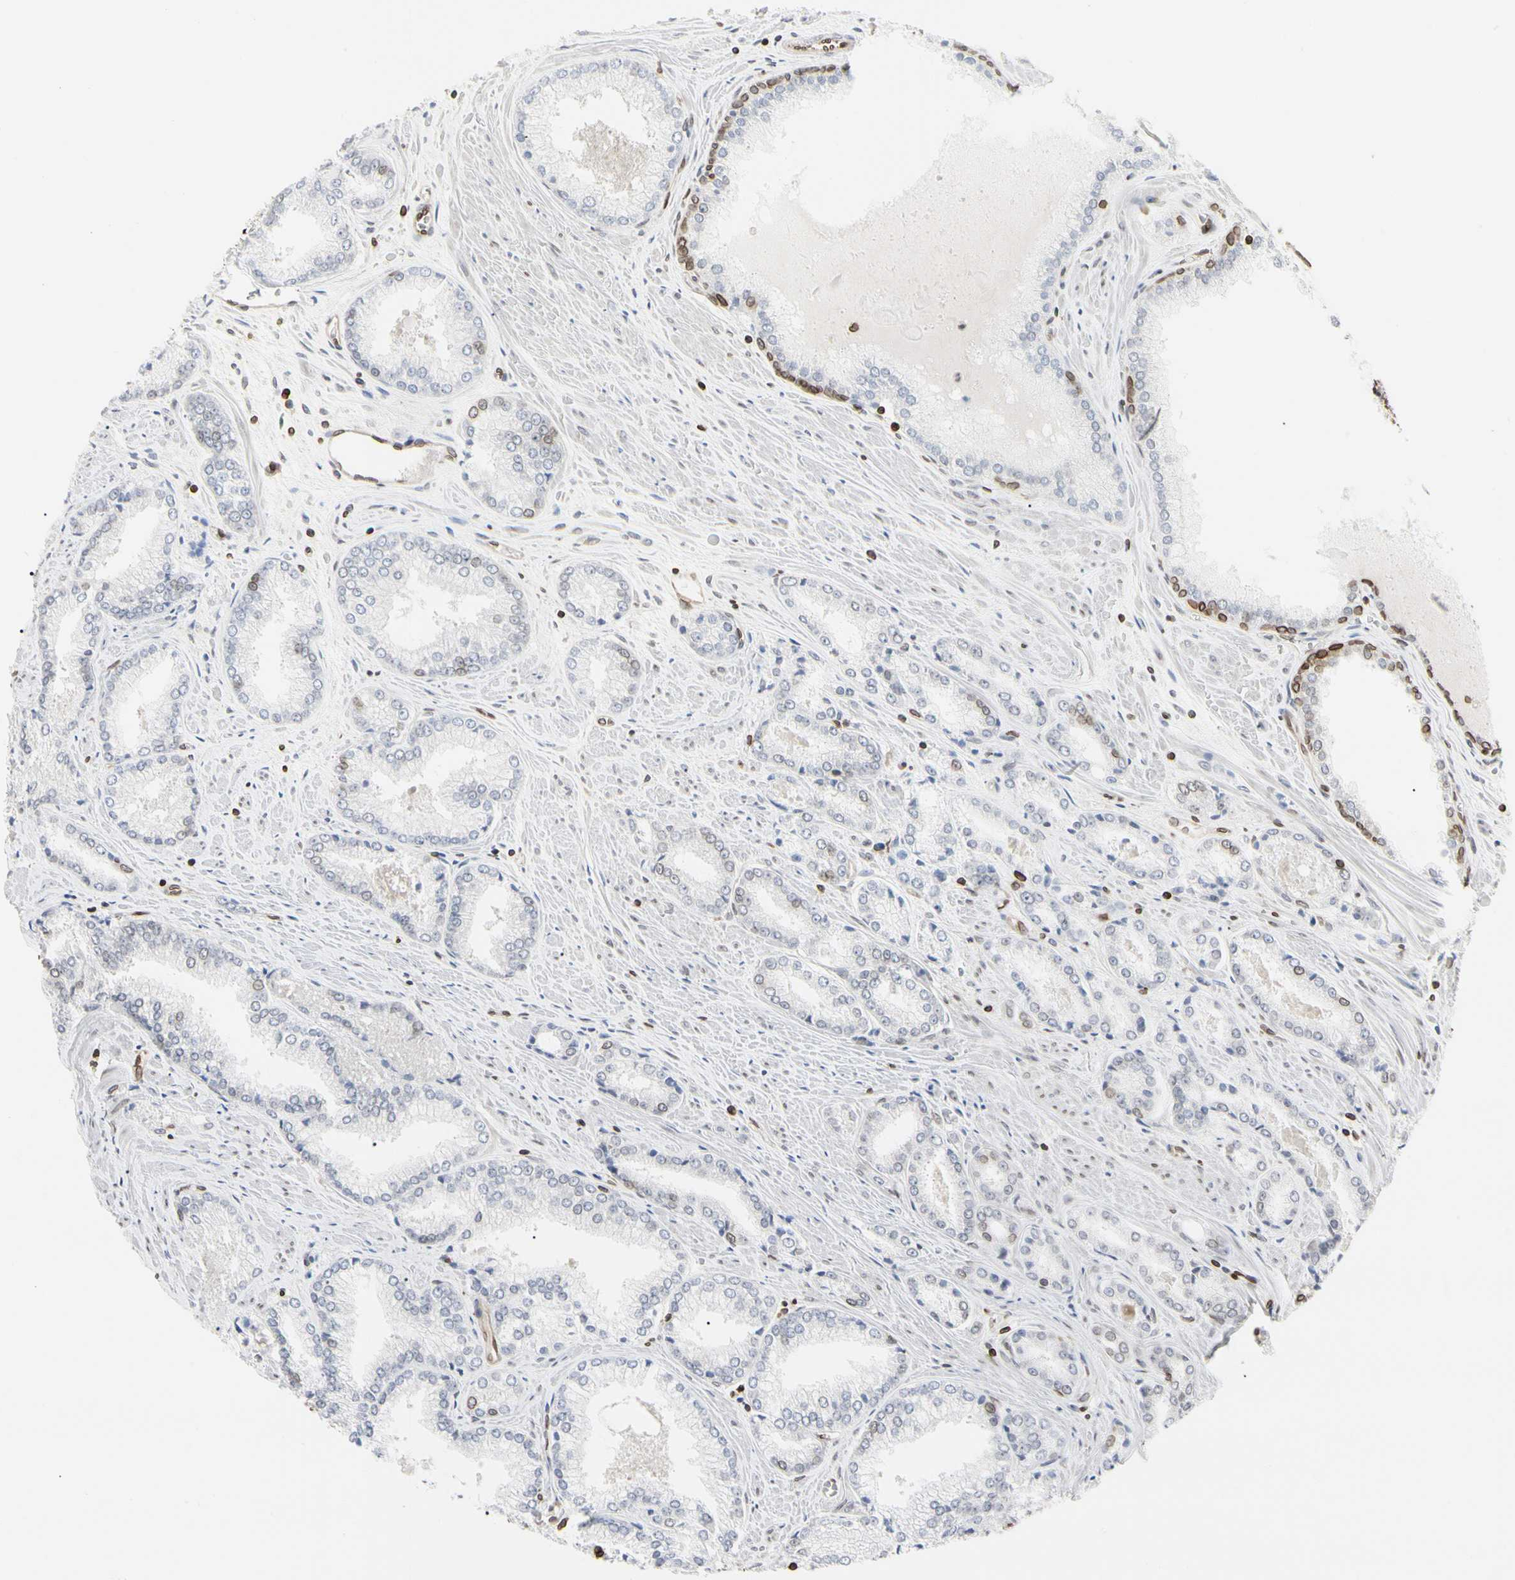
{"staining": {"intensity": "weak", "quantity": "<25%", "location": "nuclear"}, "tissue": "prostate cancer", "cell_type": "Tumor cells", "image_type": "cancer", "snomed": [{"axis": "morphology", "description": "Adenocarcinoma, Low grade"}, {"axis": "topography", "description": "Prostate"}], "caption": "Tumor cells are negative for protein expression in human prostate cancer (low-grade adenocarcinoma).", "gene": "TMPO", "patient": {"sex": "male", "age": 64}}